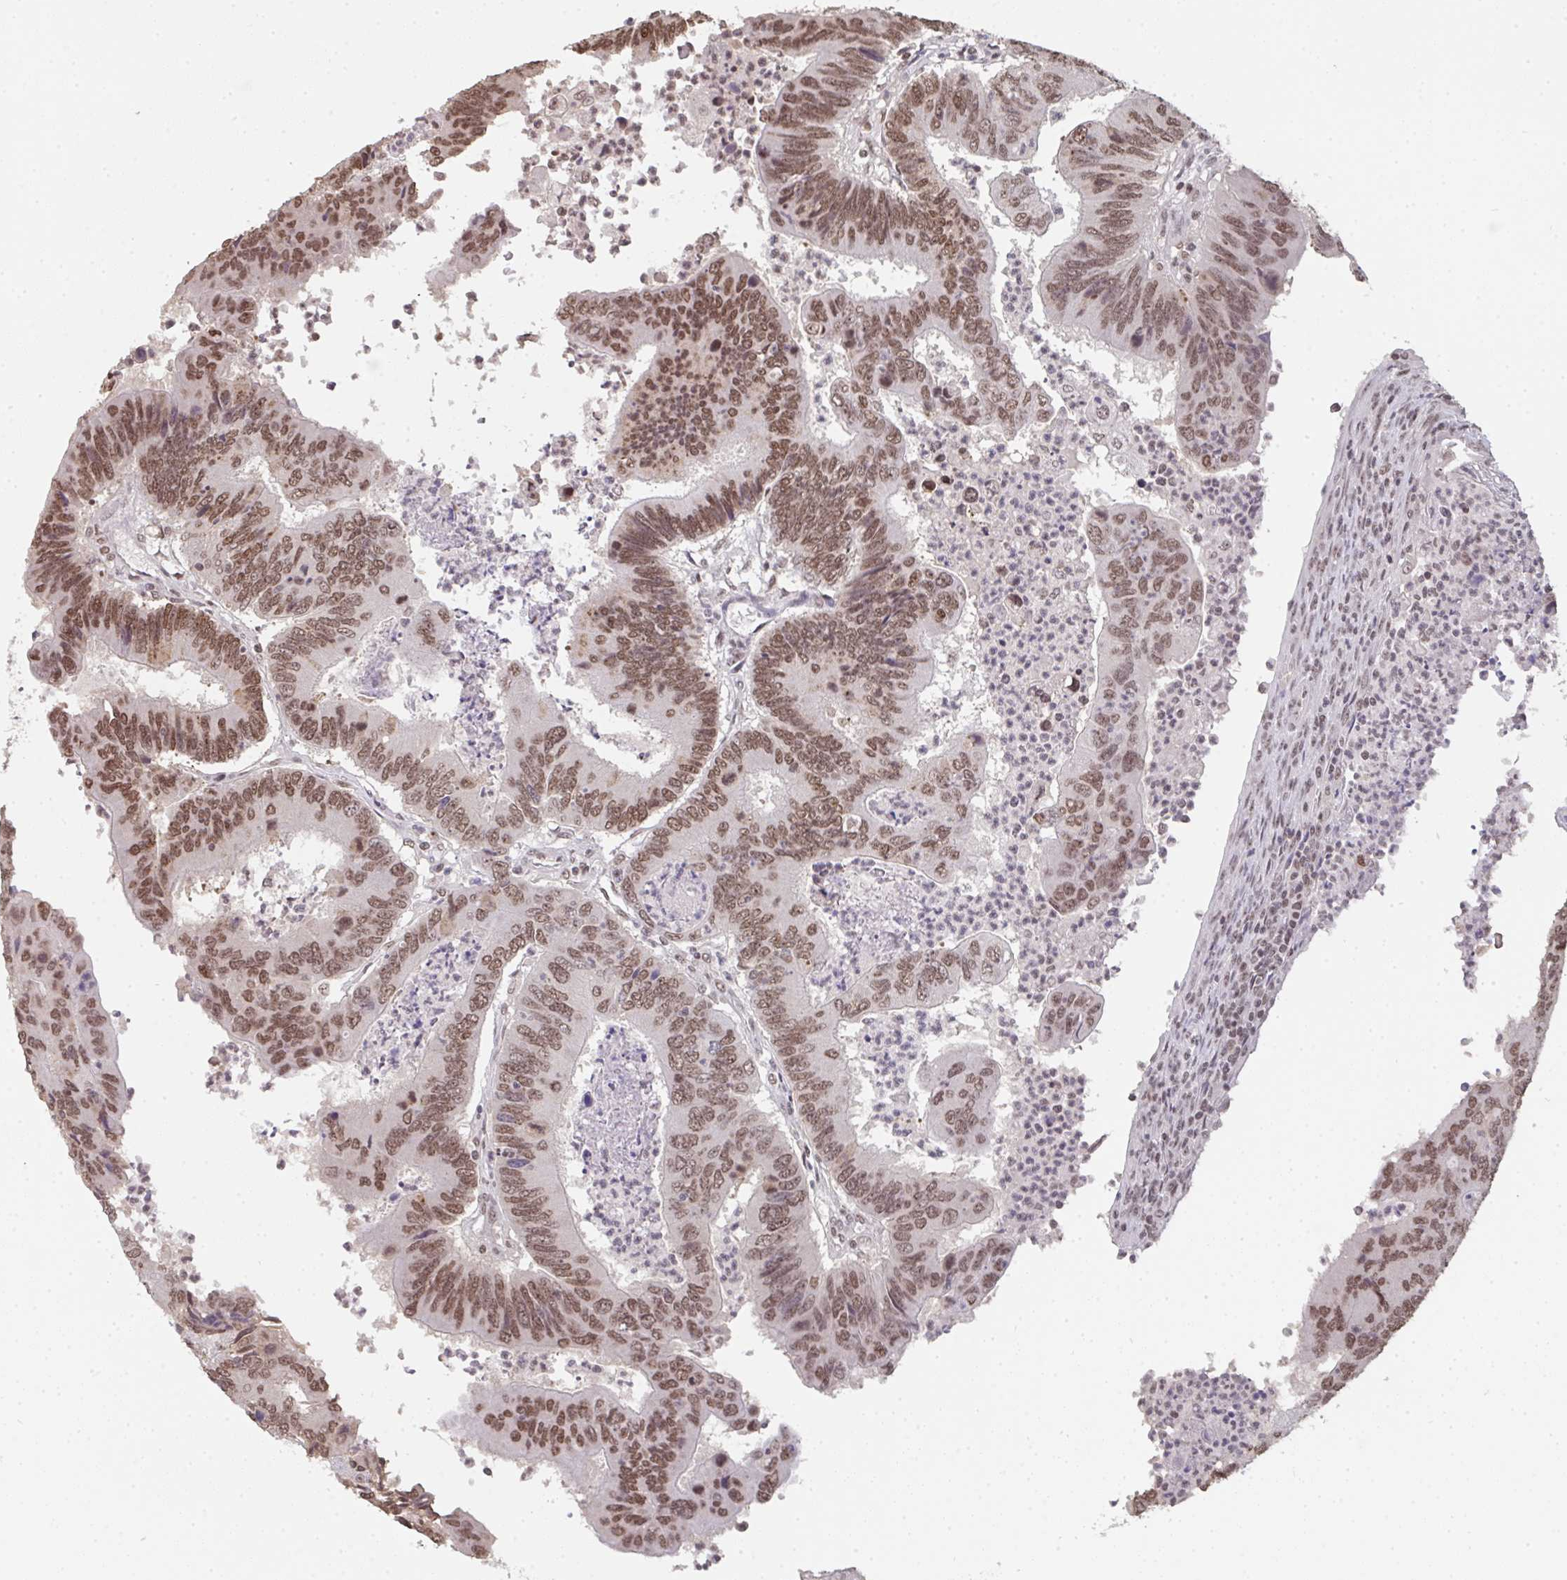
{"staining": {"intensity": "moderate", "quantity": ">75%", "location": "nuclear"}, "tissue": "colorectal cancer", "cell_type": "Tumor cells", "image_type": "cancer", "snomed": [{"axis": "morphology", "description": "Adenocarcinoma, NOS"}, {"axis": "topography", "description": "Colon"}], "caption": "Immunohistochemistry (IHC) image of neoplastic tissue: colorectal adenocarcinoma stained using immunohistochemistry (IHC) exhibits medium levels of moderate protein expression localized specifically in the nuclear of tumor cells, appearing as a nuclear brown color.", "gene": "DKC1", "patient": {"sex": "female", "age": 67}}